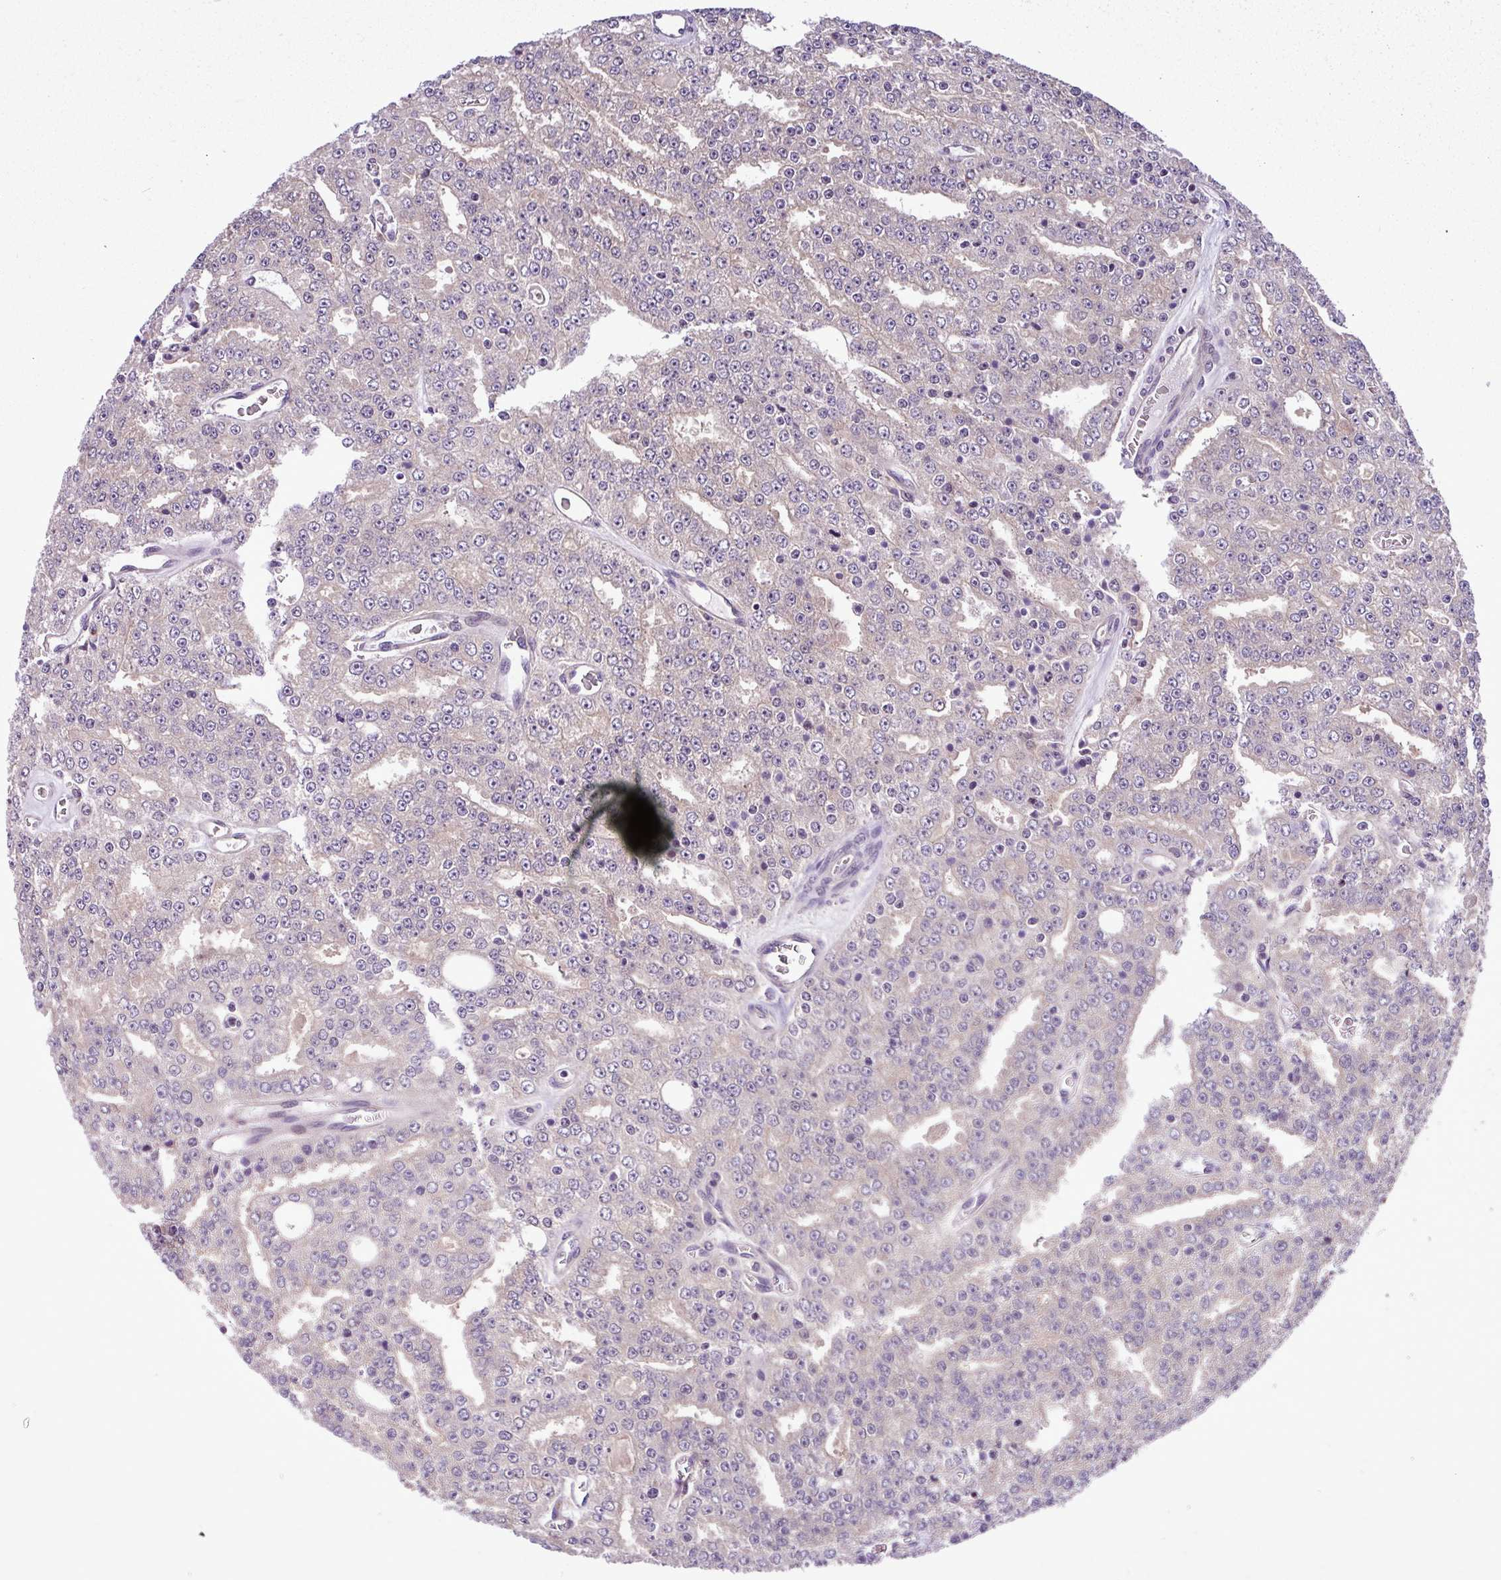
{"staining": {"intensity": "negative", "quantity": "none", "location": "none"}, "tissue": "prostate cancer", "cell_type": "Tumor cells", "image_type": "cancer", "snomed": [{"axis": "morphology", "description": "Adenocarcinoma, High grade"}, {"axis": "topography", "description": "Prostate"}], "caption": "Tumor cells are negative for protein expression in human high-grade adenocarcinoma (prostate).", "gene": "DLGAP4", "patient": {"sex": "male", "age": 63}}